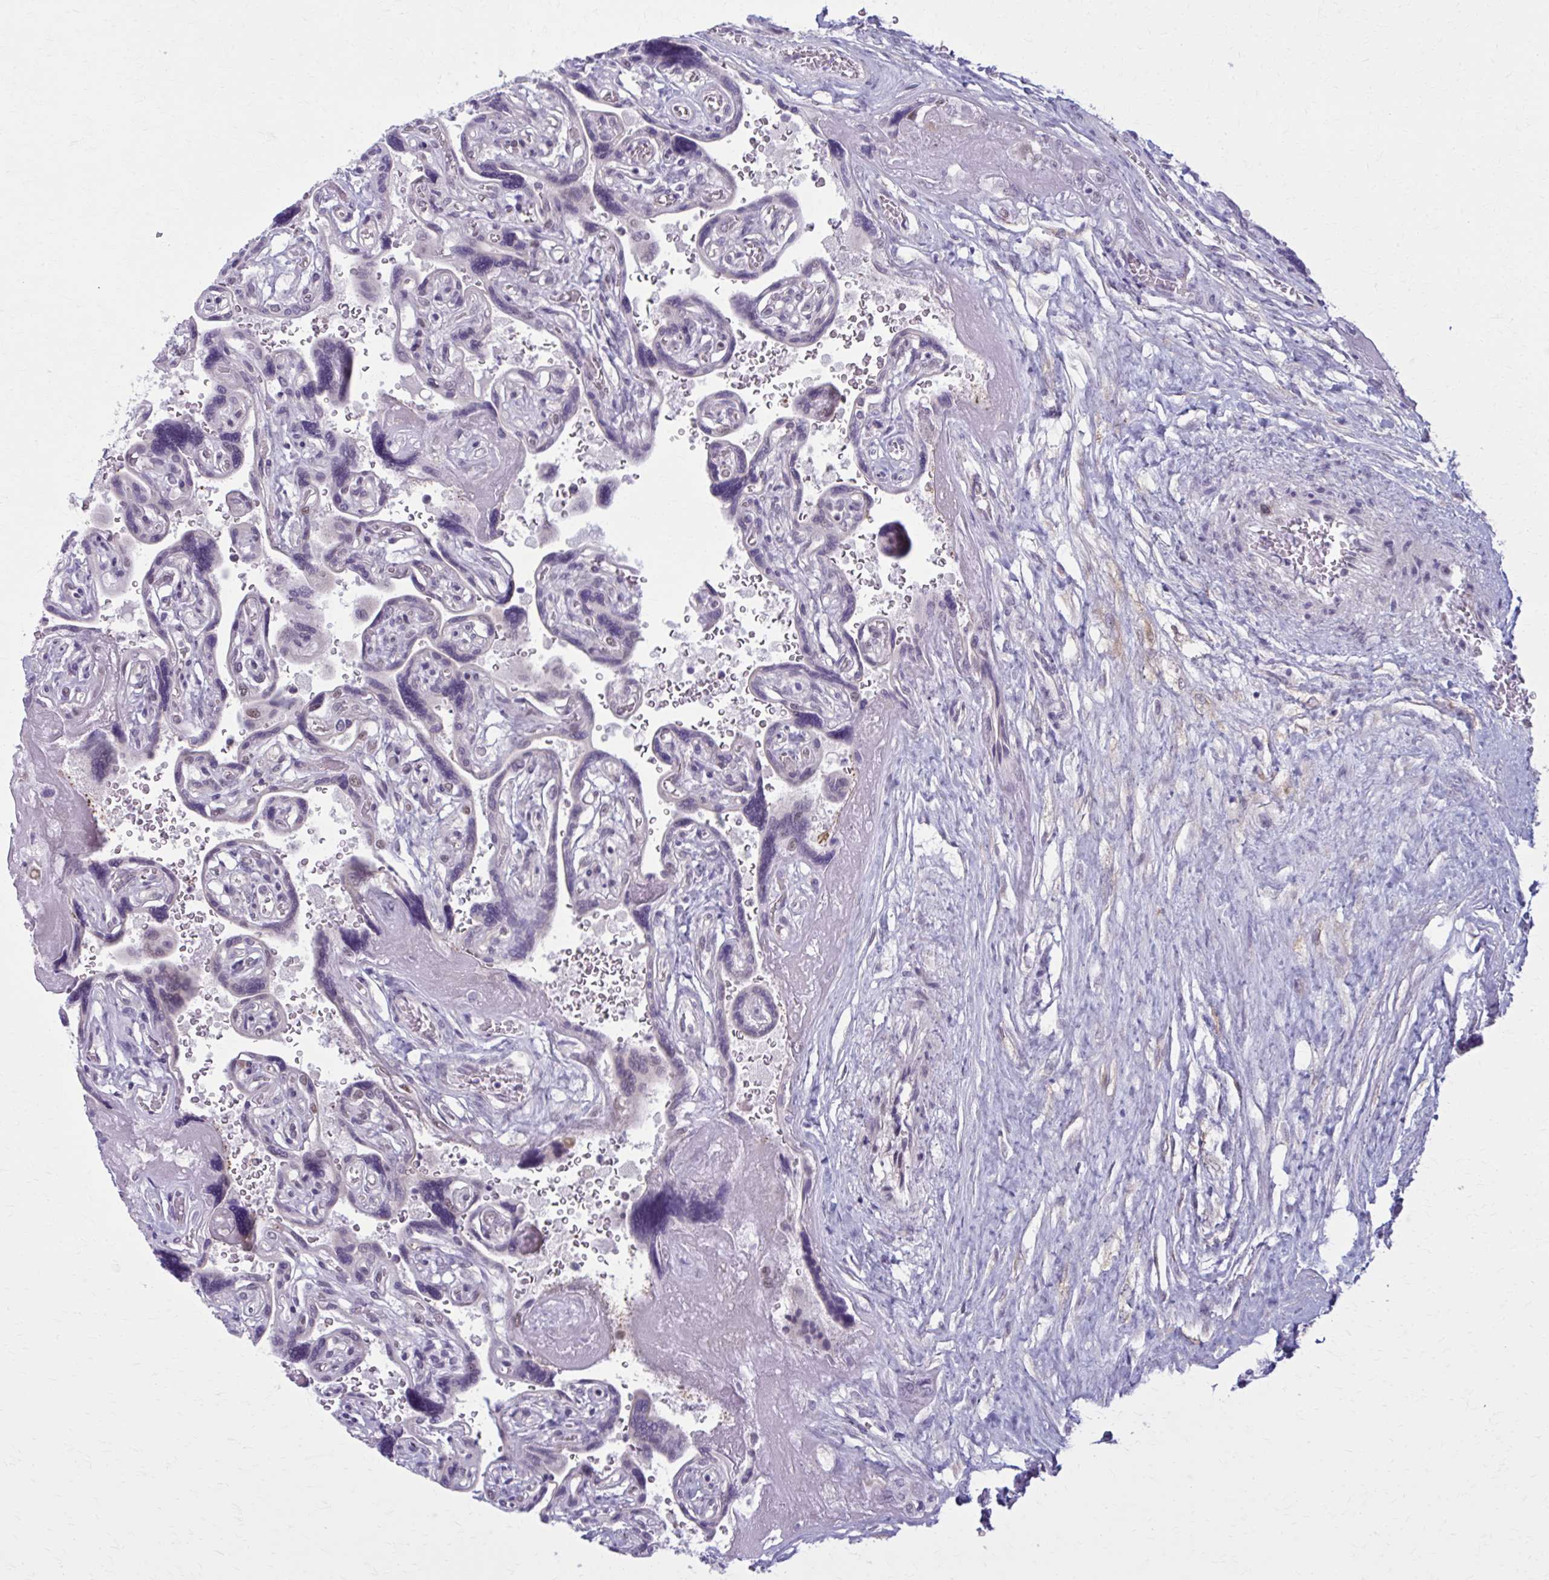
{"staining": {"intensity": "moderate", "quantity": ">75%", "location": "cytoplasmic/membranous,nuclear"}, "tissue": "placenta", "cell_type": "Decidual cells", "image_type": "normal", "snomed": [{"axis": "morphology", "description": "Normal tissue, NOS"}, {"axis": "topography", "description": "Placenta"}], "caption": "Moderate cytoplasmic/membranous,nuclear protein staining is appreciated in approximately >75% of decidual cells in placenta. Using DAB (brown) and hematoxylin (blue) stains, captured at high magnification using brightfield microscopy.", "gene": "NUMBL", "patient": {"sex": "female", "age": 32}}